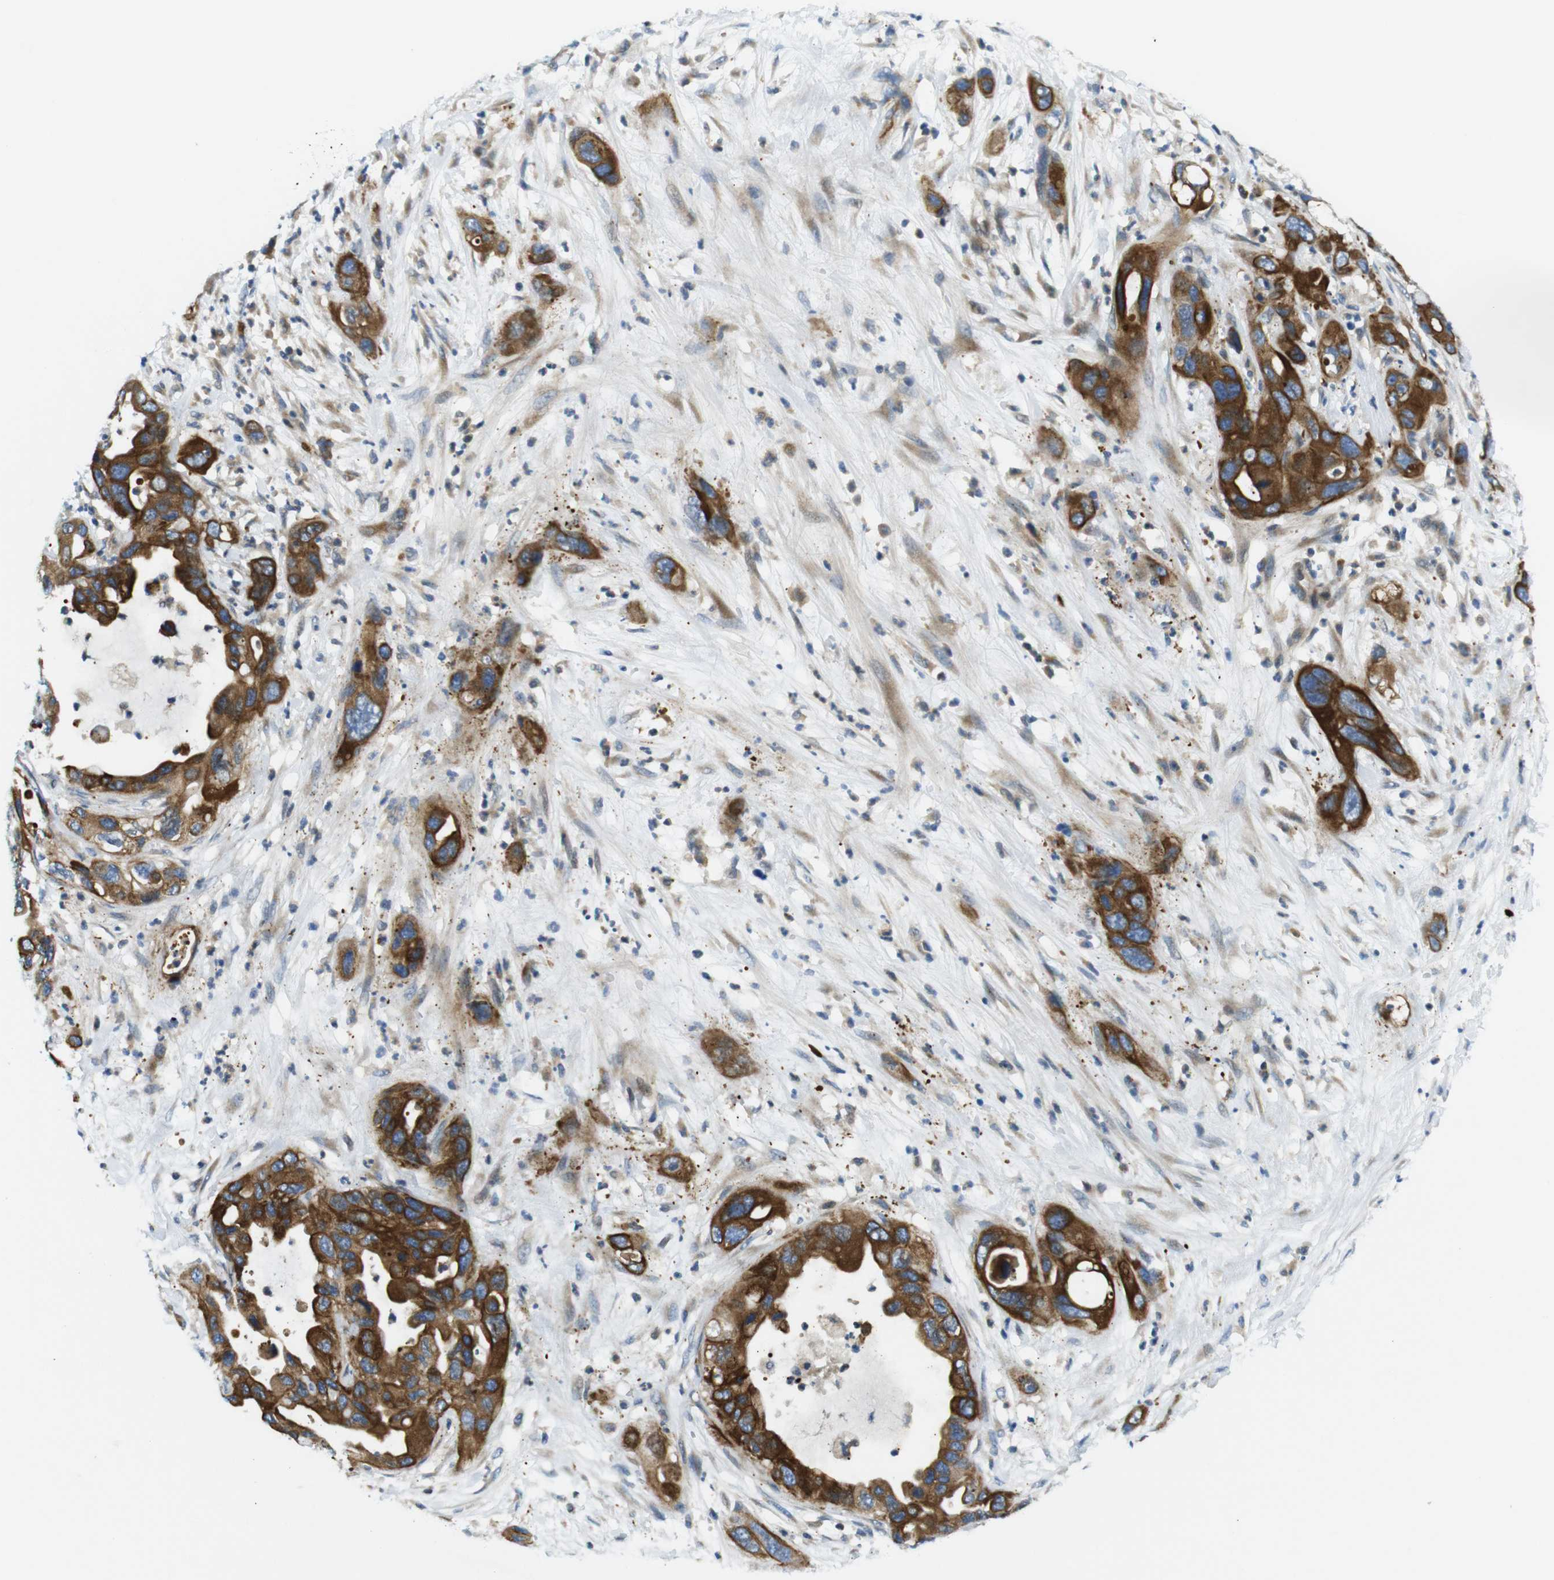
{"staining": {"intensity": "strong", "quantity": ">75%", "location": "cytoplasmic/membranous"}, "tissue": "pancreatic cancer", "cell_type": "Tumor cells", "image_type": "cancer", "snomed": [{"axis": "morphology", "description": "Adenocarcinoma, NOS"}, {"axis": "topography", "description": "Pancreas"}], "caption": "This photomicrograph demonstrates pancreatic adenocarcinoma stained with immunohistochemistry (IHC) to label a protein in brown. The cytoplasmic/membranous of tumor cells show strong positivity for the protein. Nuclei are counter-stained blue.", "gene": "ZDHHC3", "patient": {"sex": "female", "age": 71}}